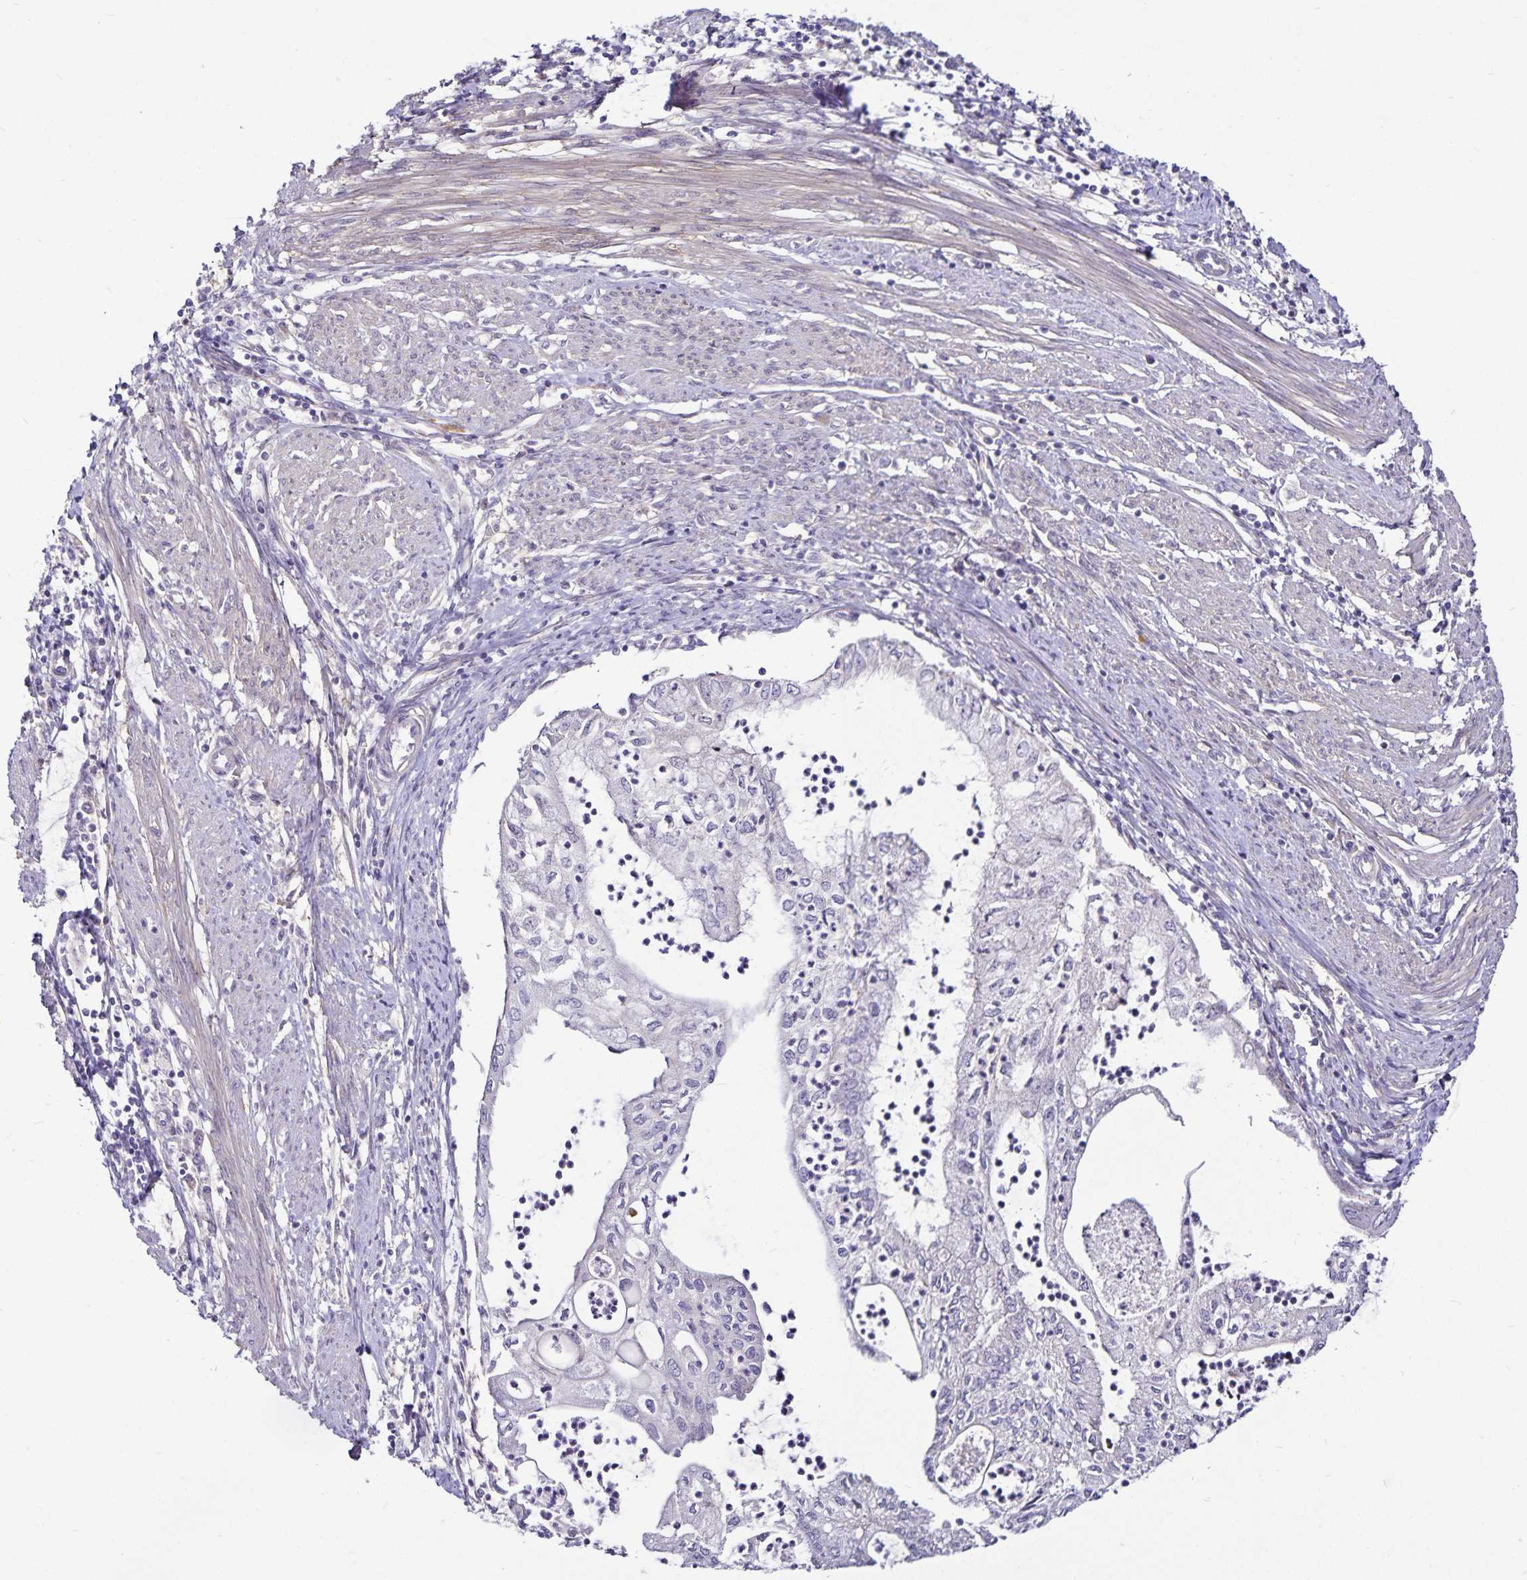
{"staining": {"intensity": "negative", "quantity": "none", "location": "none"}, "tissue": "endometrial cancer", "cell_type": "Tumor cells", "image_type": "cancer", "snomed": [{"axis": "morphology", "description": "Adenocarcinoma, NOS"}, {"axis": "topography", "description": "Endometrium"}], "caption": "DAB (3,3'-diaminobenzidine) immunohistochemical staining of human adenocarcinoma (endometrial) exhibits no significant expression in tumor cells.", "gene": "GNG12", "patient": {"sex": "female", "age": 75}}